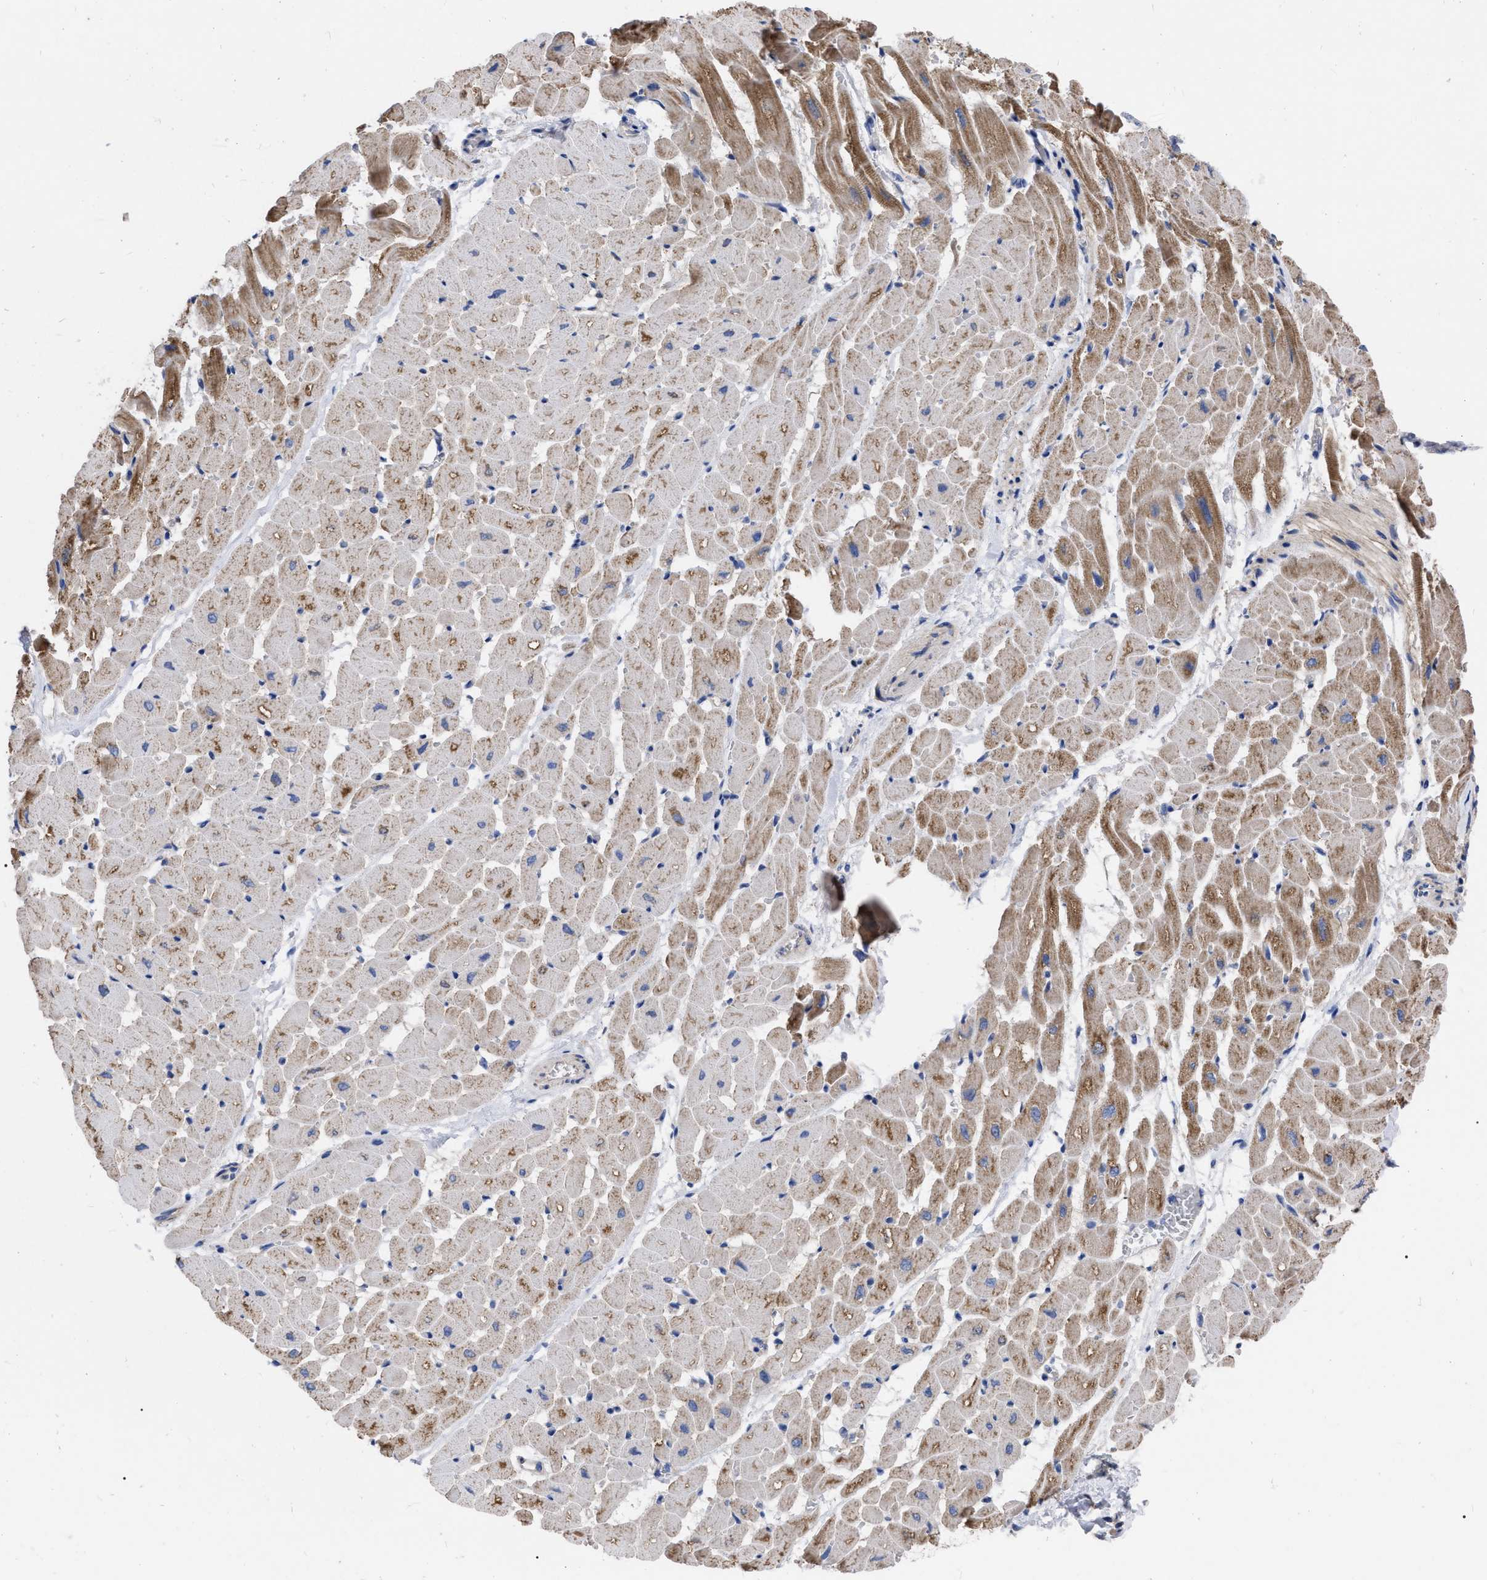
{"staining": {"intensity": "moderate", "quantity": "25%-75%", "location": "cytoplasmic/membranous"}, "tissue": "heart muscle", "cell_type": "Cardiomyocytes", "image_type": "normal", "snomed": [{"axis": "morphology", "description": "Normal tissue, NOS"}, {"axis": "topography", "description": "Heart"}], "caption": "Protein expression by IHC reveals moderate cytoplasmic/membranous positivity in about 25%-75% of cardiomyocytes in benign heart muscle.", "gene": "CDKN2C", "patient": {"sex": "male", "age": 45}}